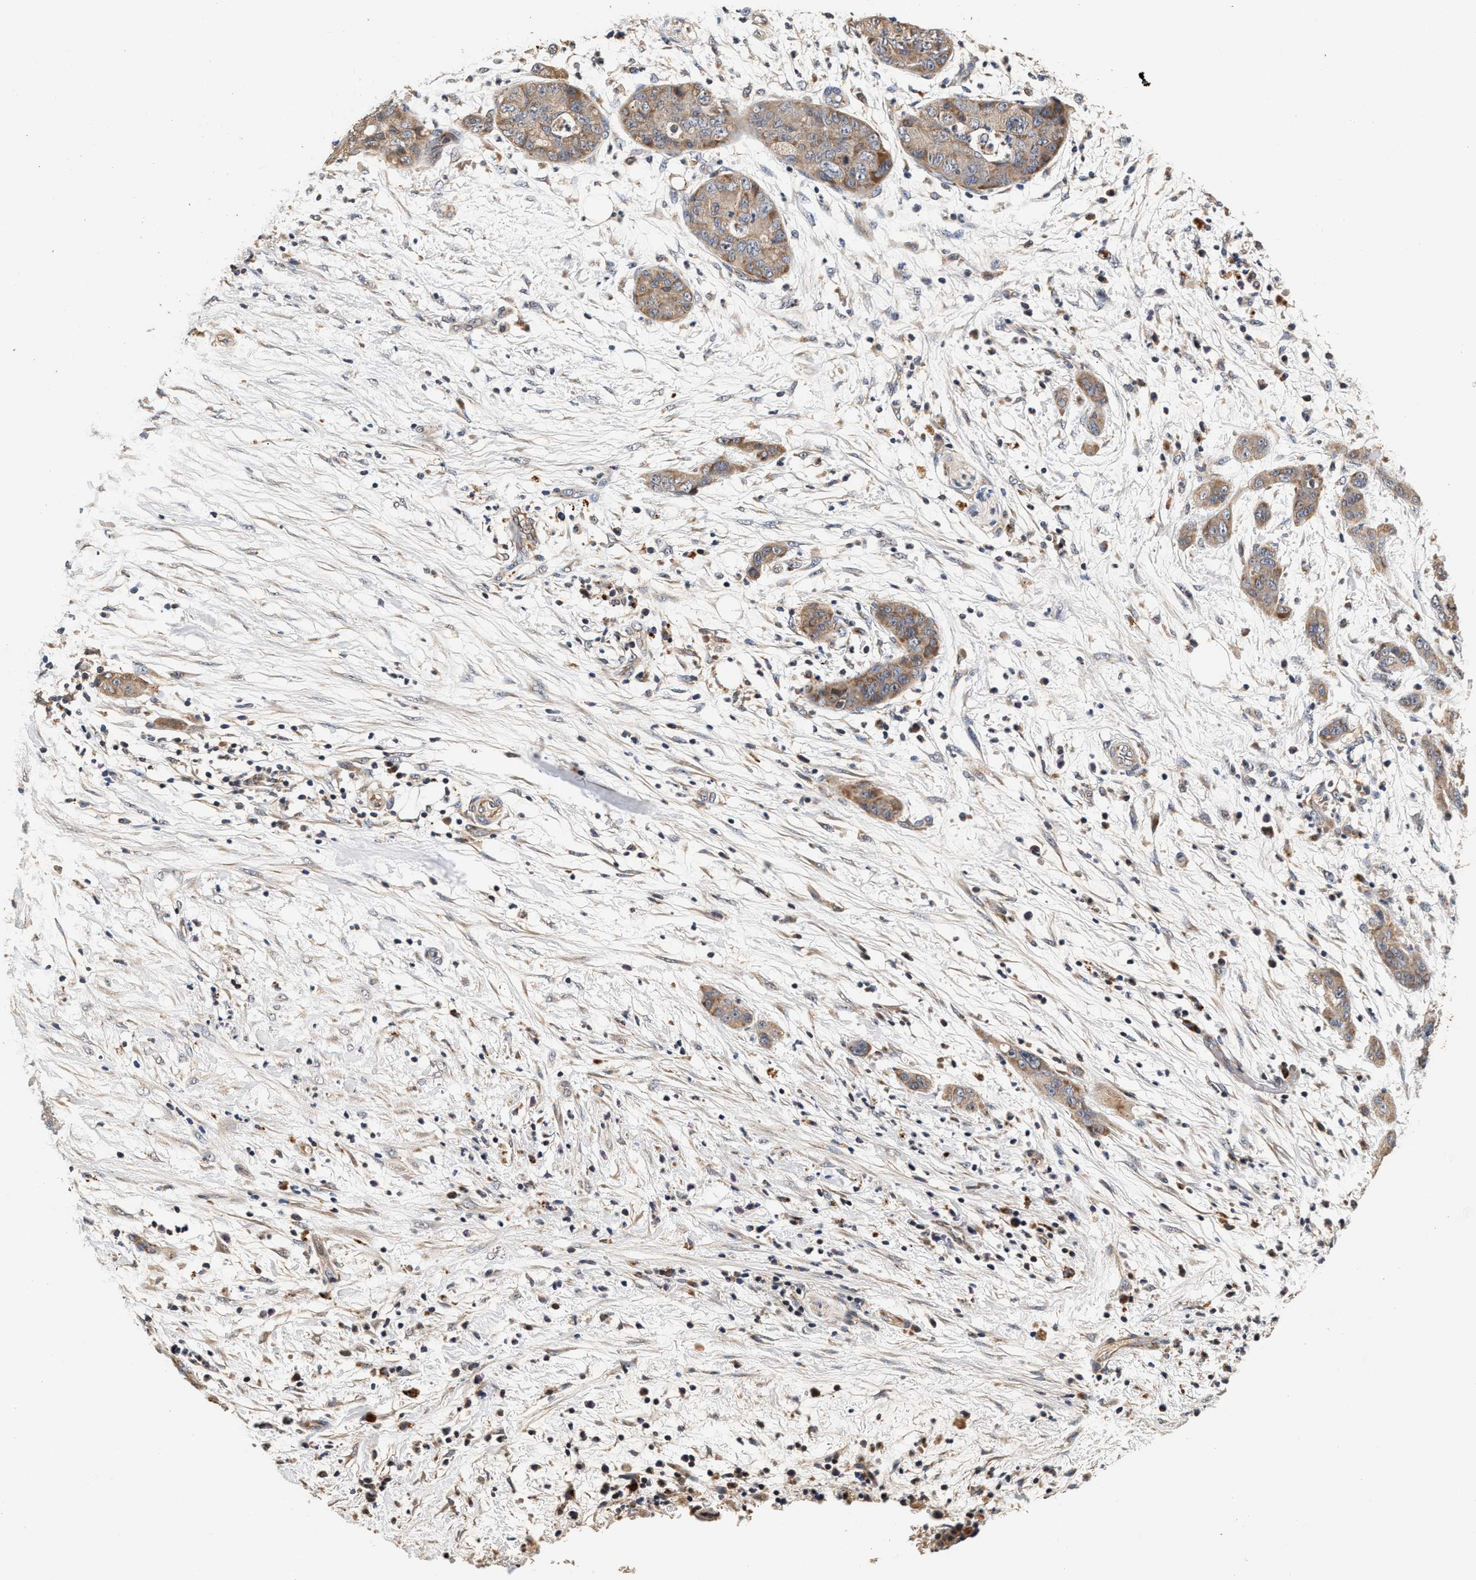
{"staining": {"intensity": "moderate", "quantity": "<25%", "location": "cytoplasmic/membranous"}, "tissue": "pancreatic cancer", "cell_type": "Tumor cells", "image_type": "cancer", "snomed": [{"axis": "morphology", "description": "Adenocarcinoma, NOS"}, {"axis": "topography", "description": "Pancreas"}], "caption": "Tumor cells demonstrate low levels of moderate cytoplasmic/membranous staining in approximately <25% of cells in pancreatic cancer (adenocarcinoma).", "gene": "PTGR3", "patient": {"sex": "female", "age": 78}}